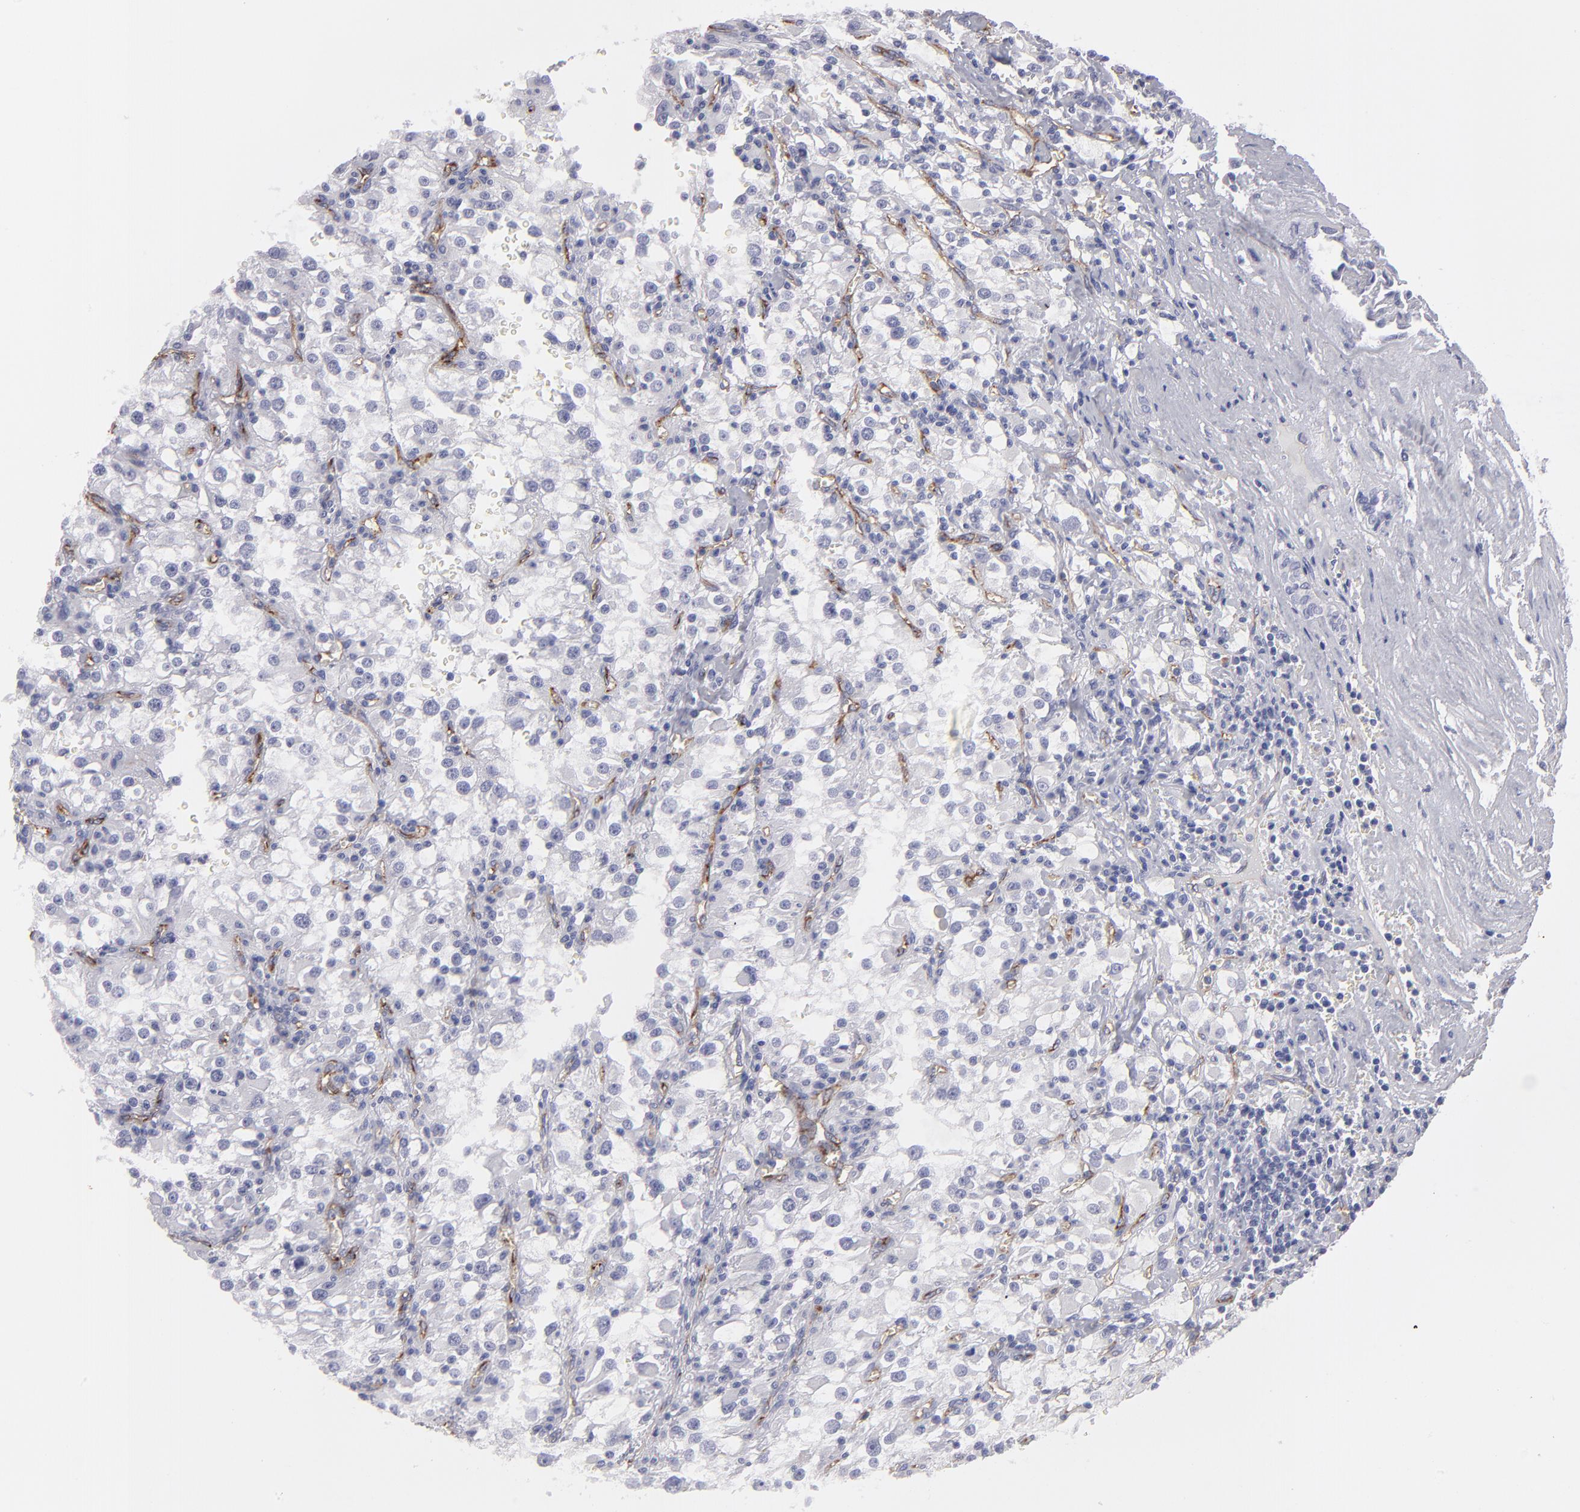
{"staining": {"intensity": "negative", "quantity": "none", "location": "none"}, "tissue": "renal cancer", "cell_type": "Tumor cells", "image_type": "cancer", "snomed": [{"axis": "morphology", "description": "Adenocarcinoma, NOS"}, {"axis": "topography", "description": "Kidney"}], "caption": "Immunohistochemistry image of neoplastic tissue: human adenocarcinoma (renal) stained with DAB reveals no significant protein expression in tumor cells.", "gene": "PLVAP", "patient": {"sex": "female", "age": 52}}